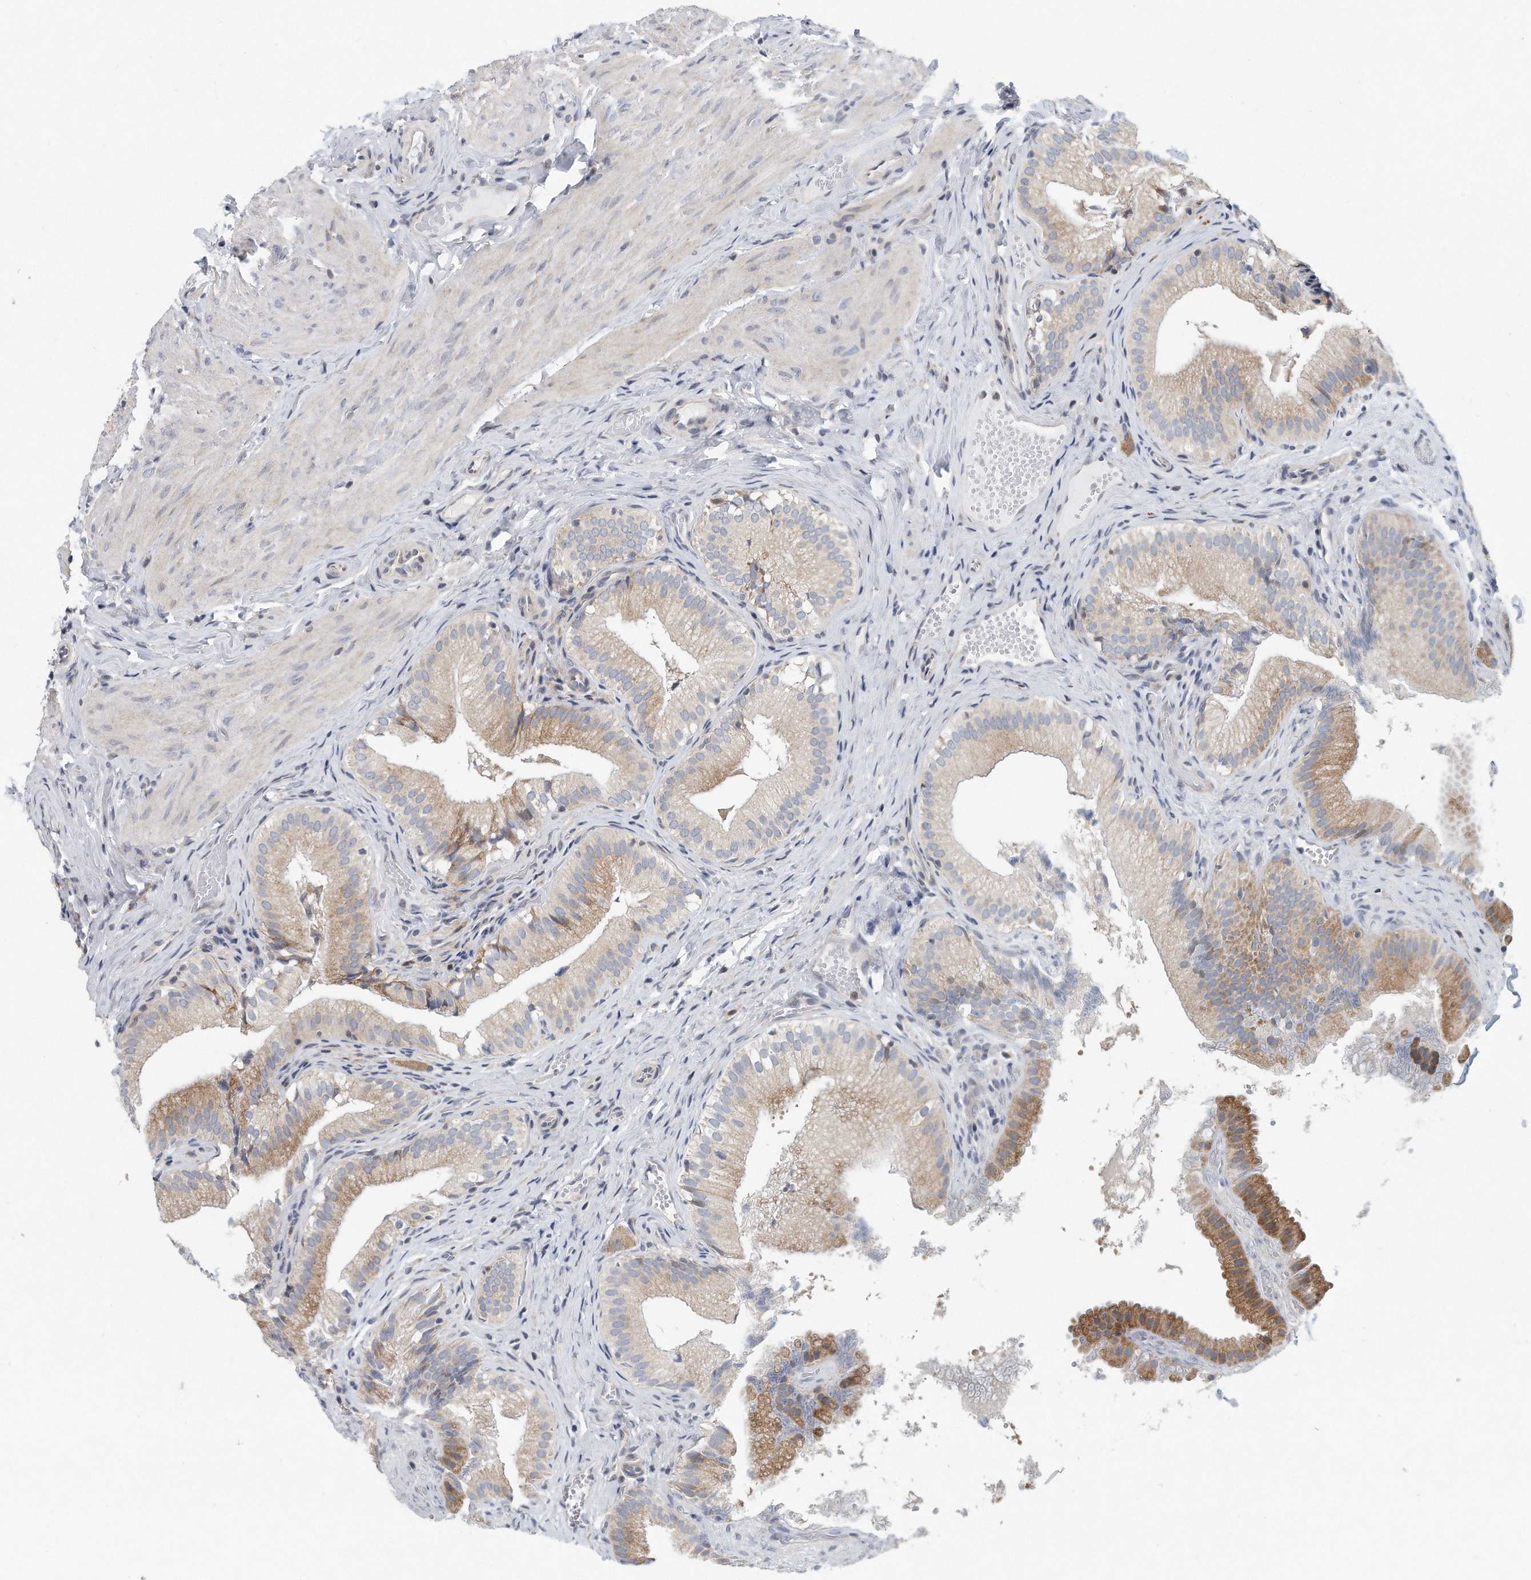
{"staining": {"intensity": "moderate", "quantity": "<25%", "location": "cytoplasmic/membranous"}, "tissue": "gallbladder", "cell_type": "Glandular cells", "image_type": "normal", "snomed": [{"axis": "morphology", "description": "Normal tissue, NOS"}, {"axis": "topography", "description": "Gallbladder"}], "caption": "IHC (DAB (3,3'-diaminobenzidine)) staining of normal human gallbladder demonstrates moderate cytoplasmic/membranous protein positivity in approximately <25% of glandular cells.", "gene": "VLDLR", "patient": {"sex": "female", "age": 30}}